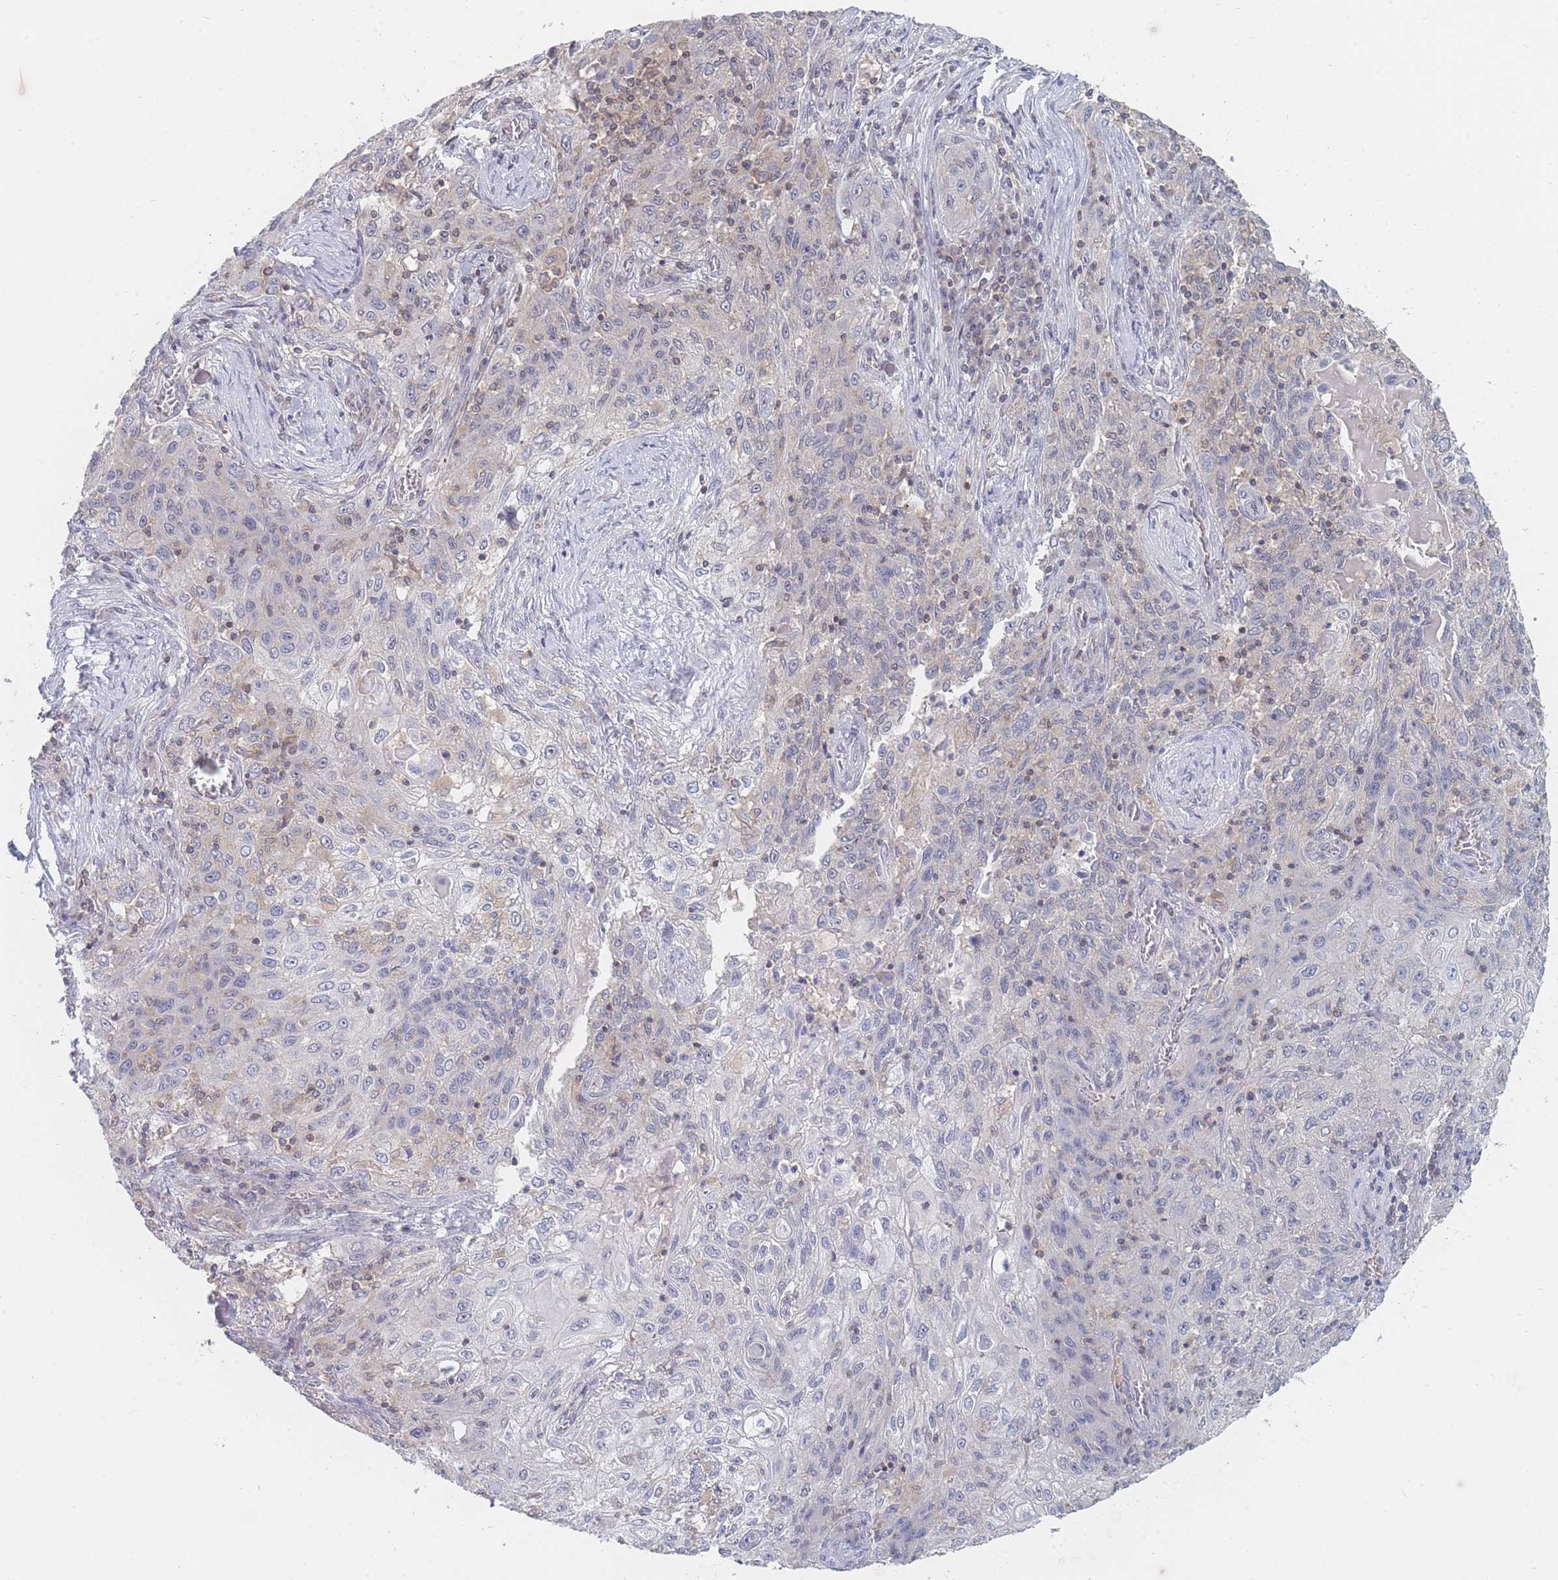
{"staining": {"intensity": "weak", "quantity": "<25%", "location": "cytoplasmic/membranous"}, "tissue": "lung cancer", "cell_type": "Tumor cells", "image_type": "cancer", "snomed": [{"axis": "morphology", "description": "Squamous cell carcinoma, NOS"}, {"axis": "topography", "description": "Lung"}], "caption": "Immunohistochemistry histopathology image of neoplastic tissue: human lung squamous cell carcinoma stained with DAB reveals no significant protein expression in tumor cells.", "gene": "PPP6C", "patient": {"sex": "female", "age": 69}}